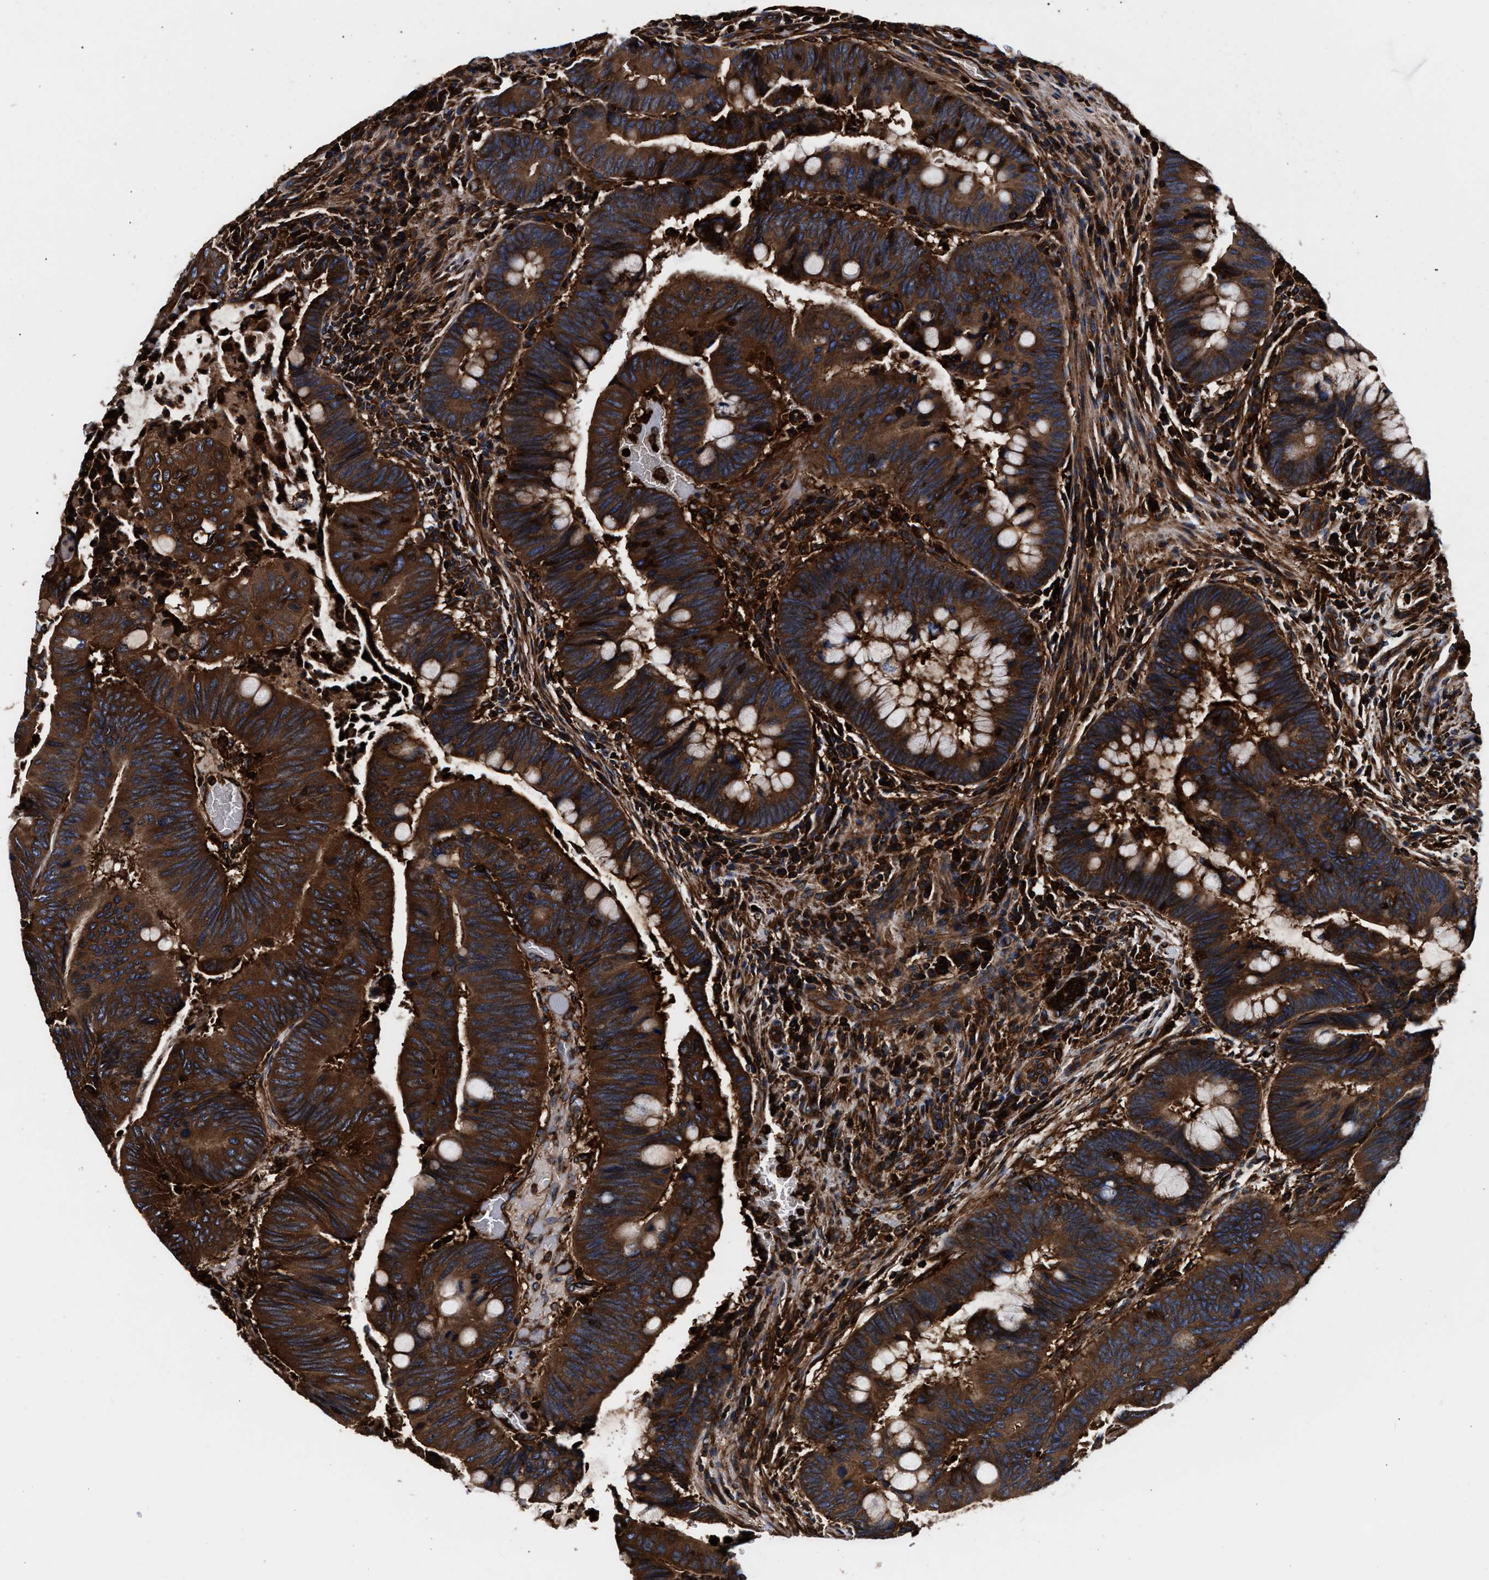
{"staining": {"intensity": "strong", "quantity": ">75%", "location": "cytoplasmic/membranous"}, "tissue": "colorectal cancer", "cell_type": "Tumor cells", "image_type": "cancer", "snomed": [{"axis": "morphology", "description": "Normal tissue, NOS"}, {"axis": "morphology", "description": "Adenocarcinoma, NOS"}, {"axis": "topography", "description": "Rectum"}, {"axis": "topography", "description": "Peripheral nerve tissue"}], "caption": "Adenocarcinoma (colorectal) stained with a brown dye reveals strong cytoplasmic/membranous positive expression in about >75% of tumor cells.", "gene": "KYAT1", "patient": {"sex": "male", "age": 92}}